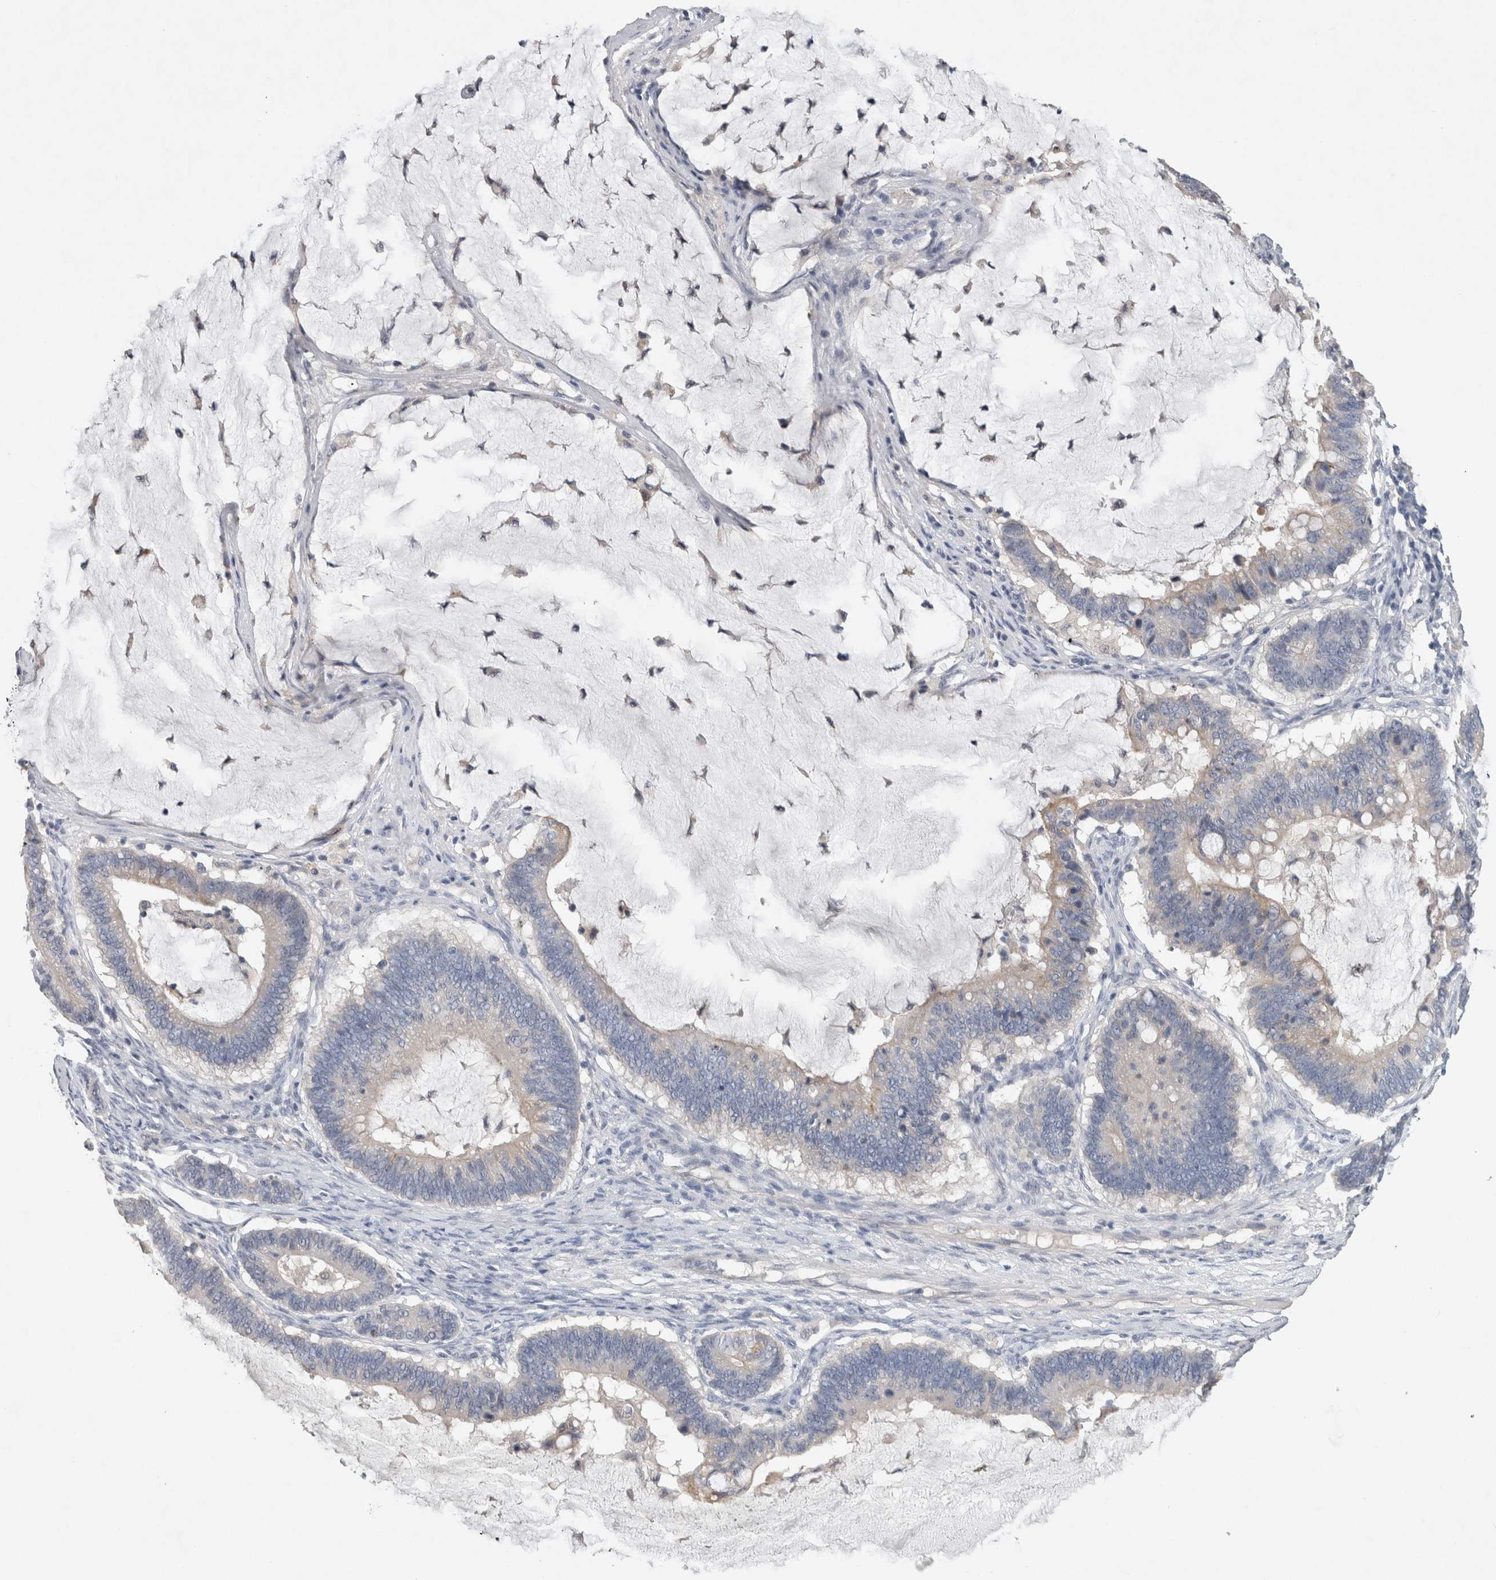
{"staining": {"intensity": "moderate", "quantity": "25%-75%", "location": "cytoplasmic/membranous"}, "tissue": "ovarian cancer", "cell_type": "Tumor cells", "image_type": "cancer", "snomed": [{"axis": "morphology", "description": "Cystadenocarcinoma, mucinous, NOS"}, {"axis": "topography", "description": "Ovary"}], "caption": "Protein expression analysis of human ovarian mucinous cystadenocarcinoma reveals moderate cytoplasmic/membranous expression in about 25%-75% of tumor cells.", "gene": "HEXD", "patient": {"sex": "female", "age": 61}}